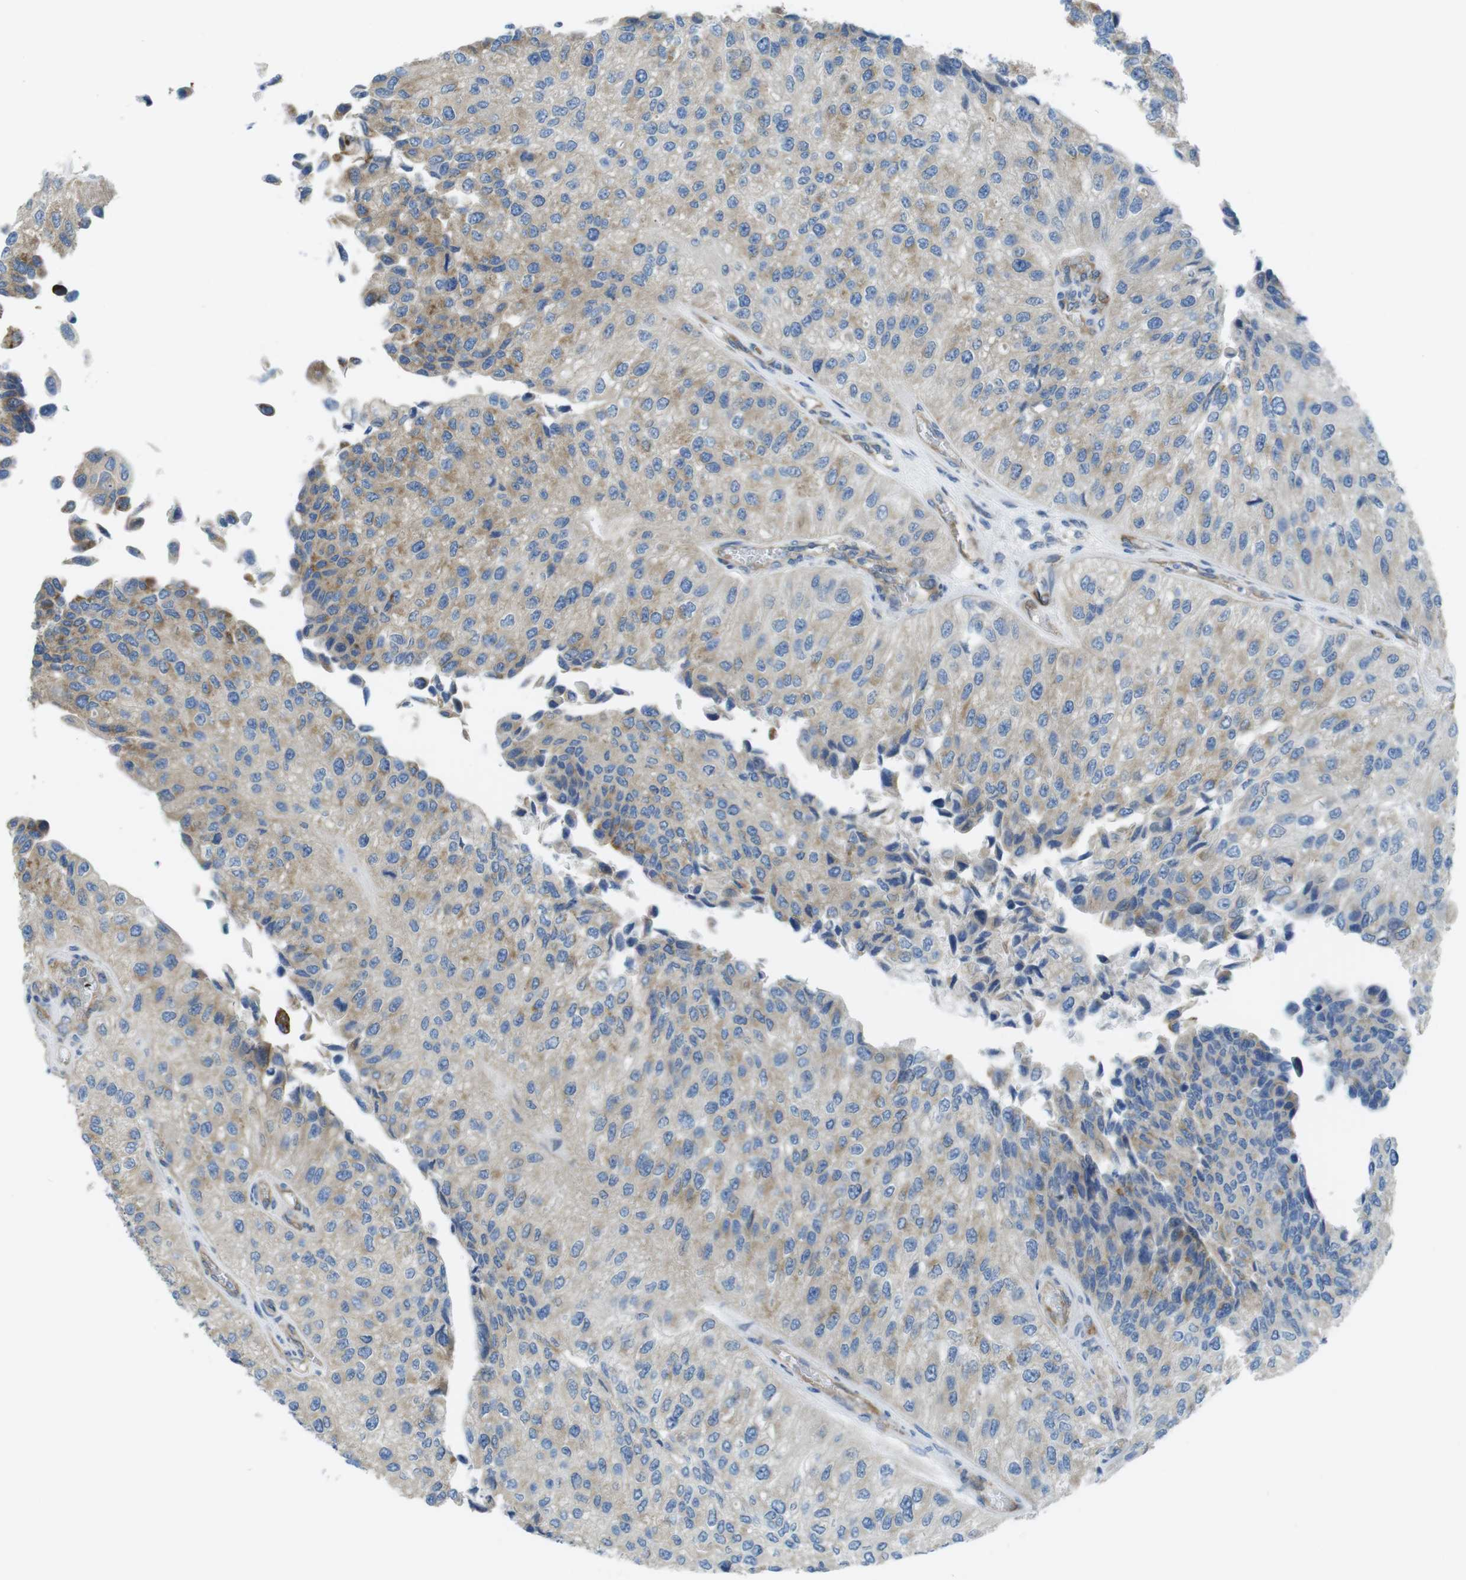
{"staining": {"intensity": "moderate", "quantity": ">75%", "location": "cytoplasmic/membranous"}, "tissue": "urothelial cancer", "cell_type": "Tumor cells", "image_type": "cancer", "snomed": [{"axis": "morphology", "description": "Urothelial carcinoma, High grade"}, {"axis": "topography", "description": "Kidney"}, {"axis": "topography", "description": "Urinary bladder"}], "caption": "Immunohistochemistry of urothelial cancer shows medium levels of moderate cytoplasmic/membranous positivity in approximately >75% of tumor cells.", "gene": "TMEM234", "patient": {"sex": "male", "age": 77}}